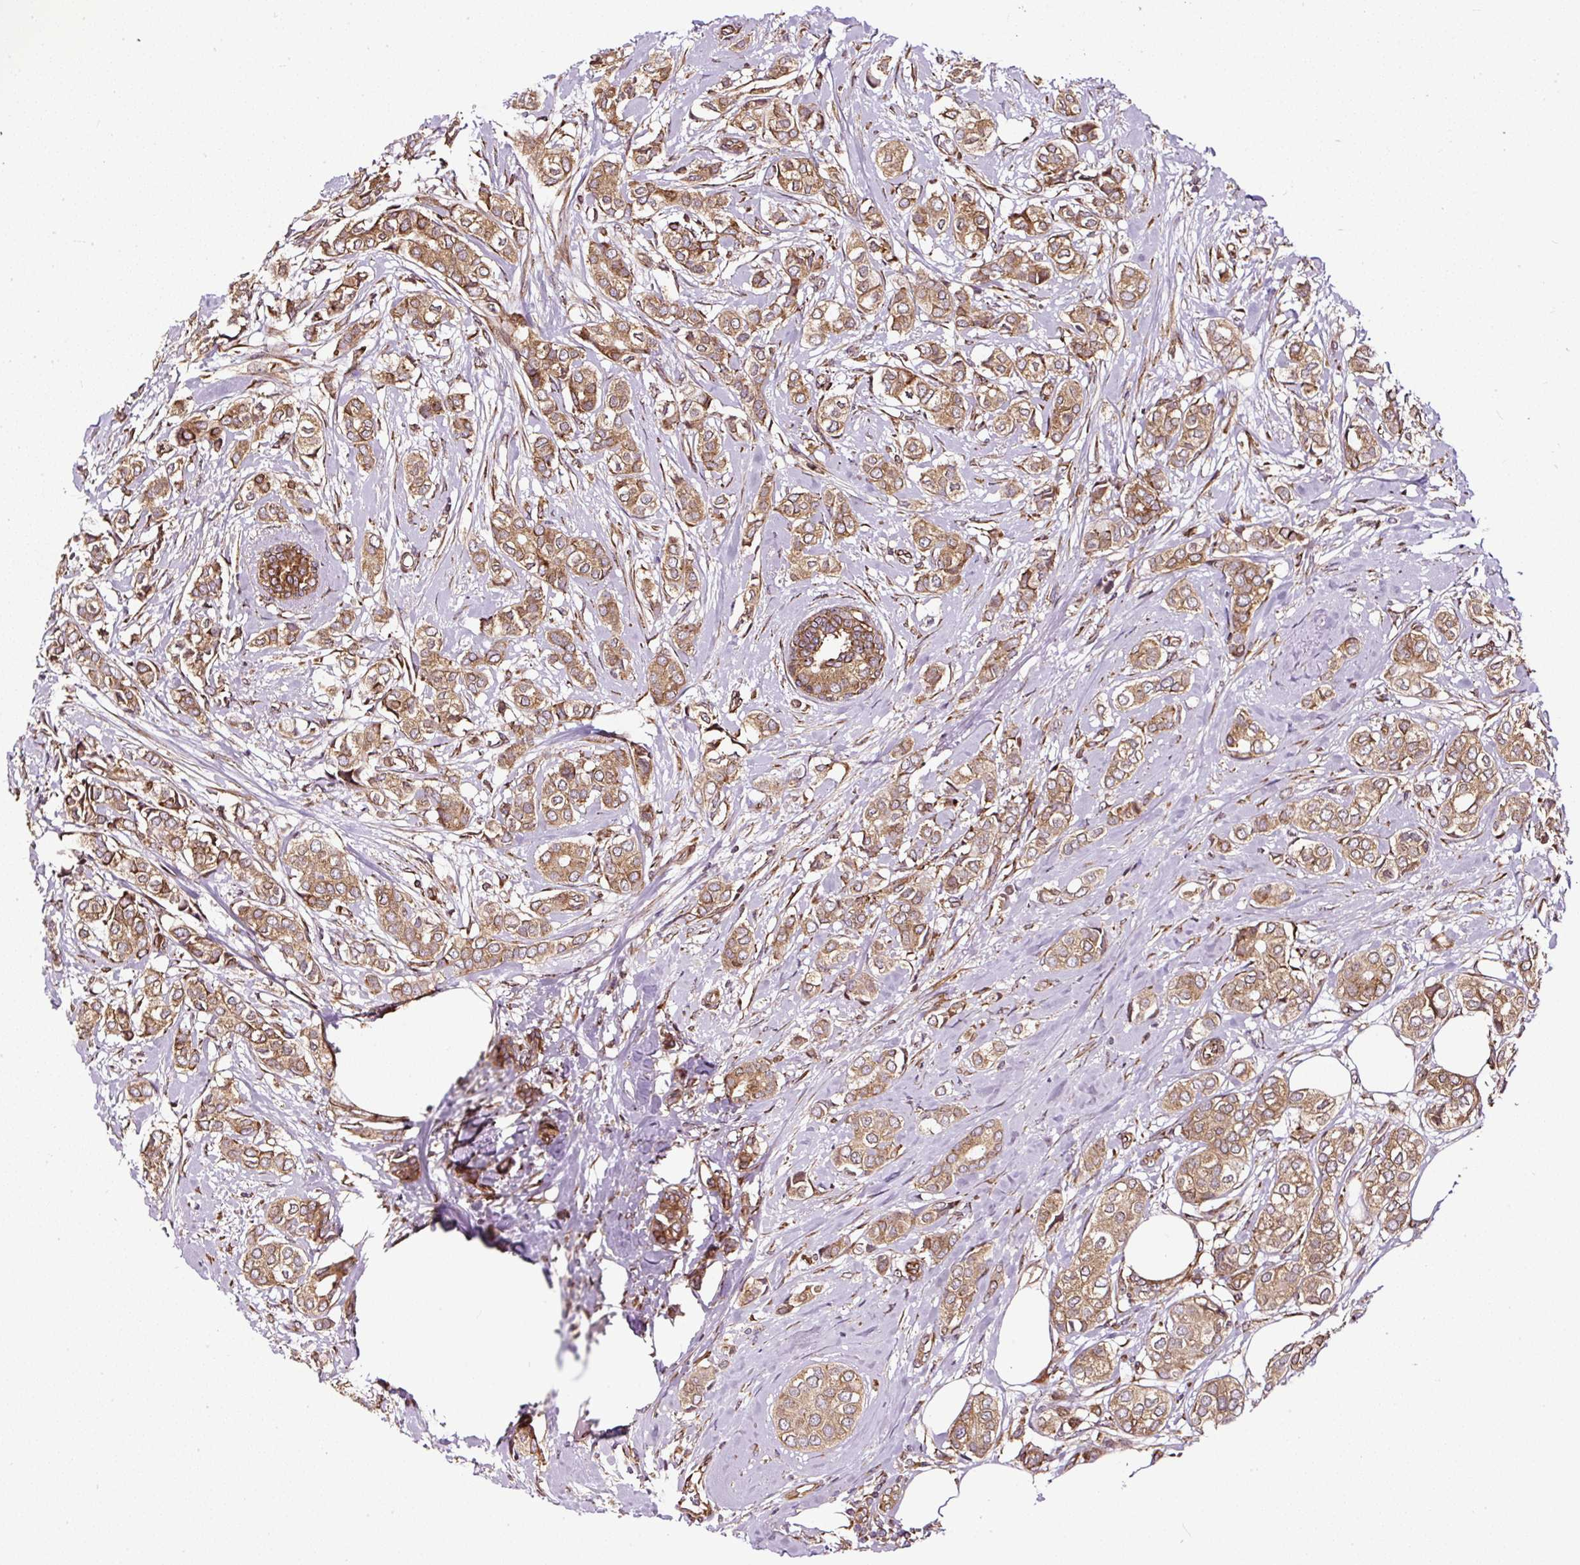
{"staining": {"intensity": "moderate", "quantity": ">75%", "location": "cytoplasmic/membranous"}, "tissue": "breast cancer", "cell_type": "Tumor cells", "image_type": "cancer", "snomed": [{"axis": "morphology", "description": "Duct carcinoma"}, {"axis": "topography", "description": "Breast"}], "caption": "Immunohistochemistry (IHC) image of human invasive ductal carcinoma (breast) stained for a protein (brown), which exhibits medium levels of moderate cytoplasmic/membranous staining in approximately >75% of tumor cells.", "gene": "KDM4E", "patient": {"sex": "female", "age": 73}}